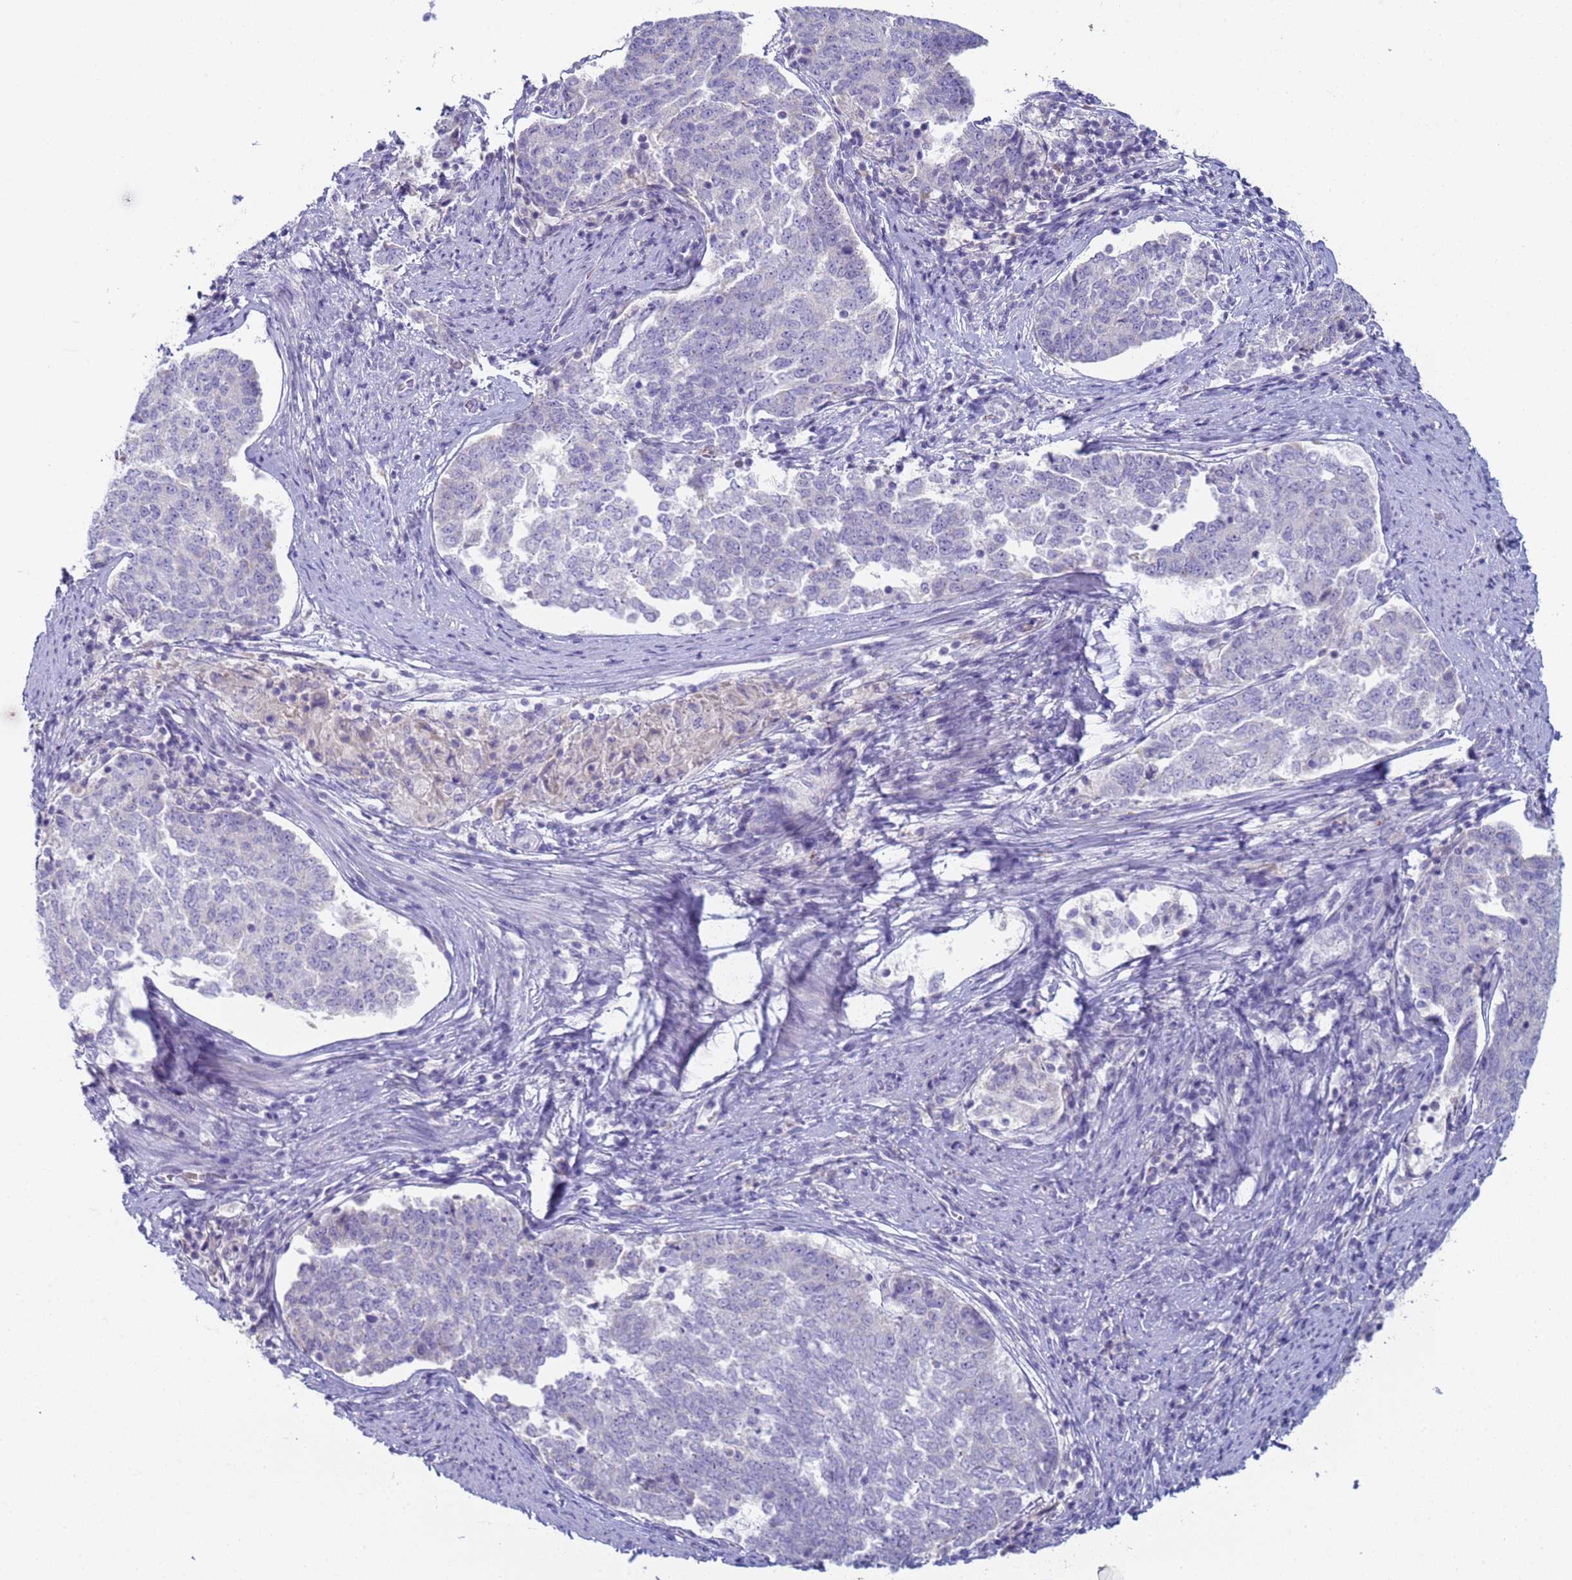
{"staining": {"intensity": "negative", "quantity": "none", "location": "none"}, "tissue": "endometrial cancer", "cell_type": "Tumor cells", "image_type": "cancer", "snomed": [{"axis": "morphology", "description": "Adenocarcinoma, NOS"}, {"axis": "topography", "description": "Endometrium"}], "caption": "An image of human endometrial cancer is negative for staining in tumor cells.", "gene": "CR1", "patient": {"sex": "female", "age": 80}}